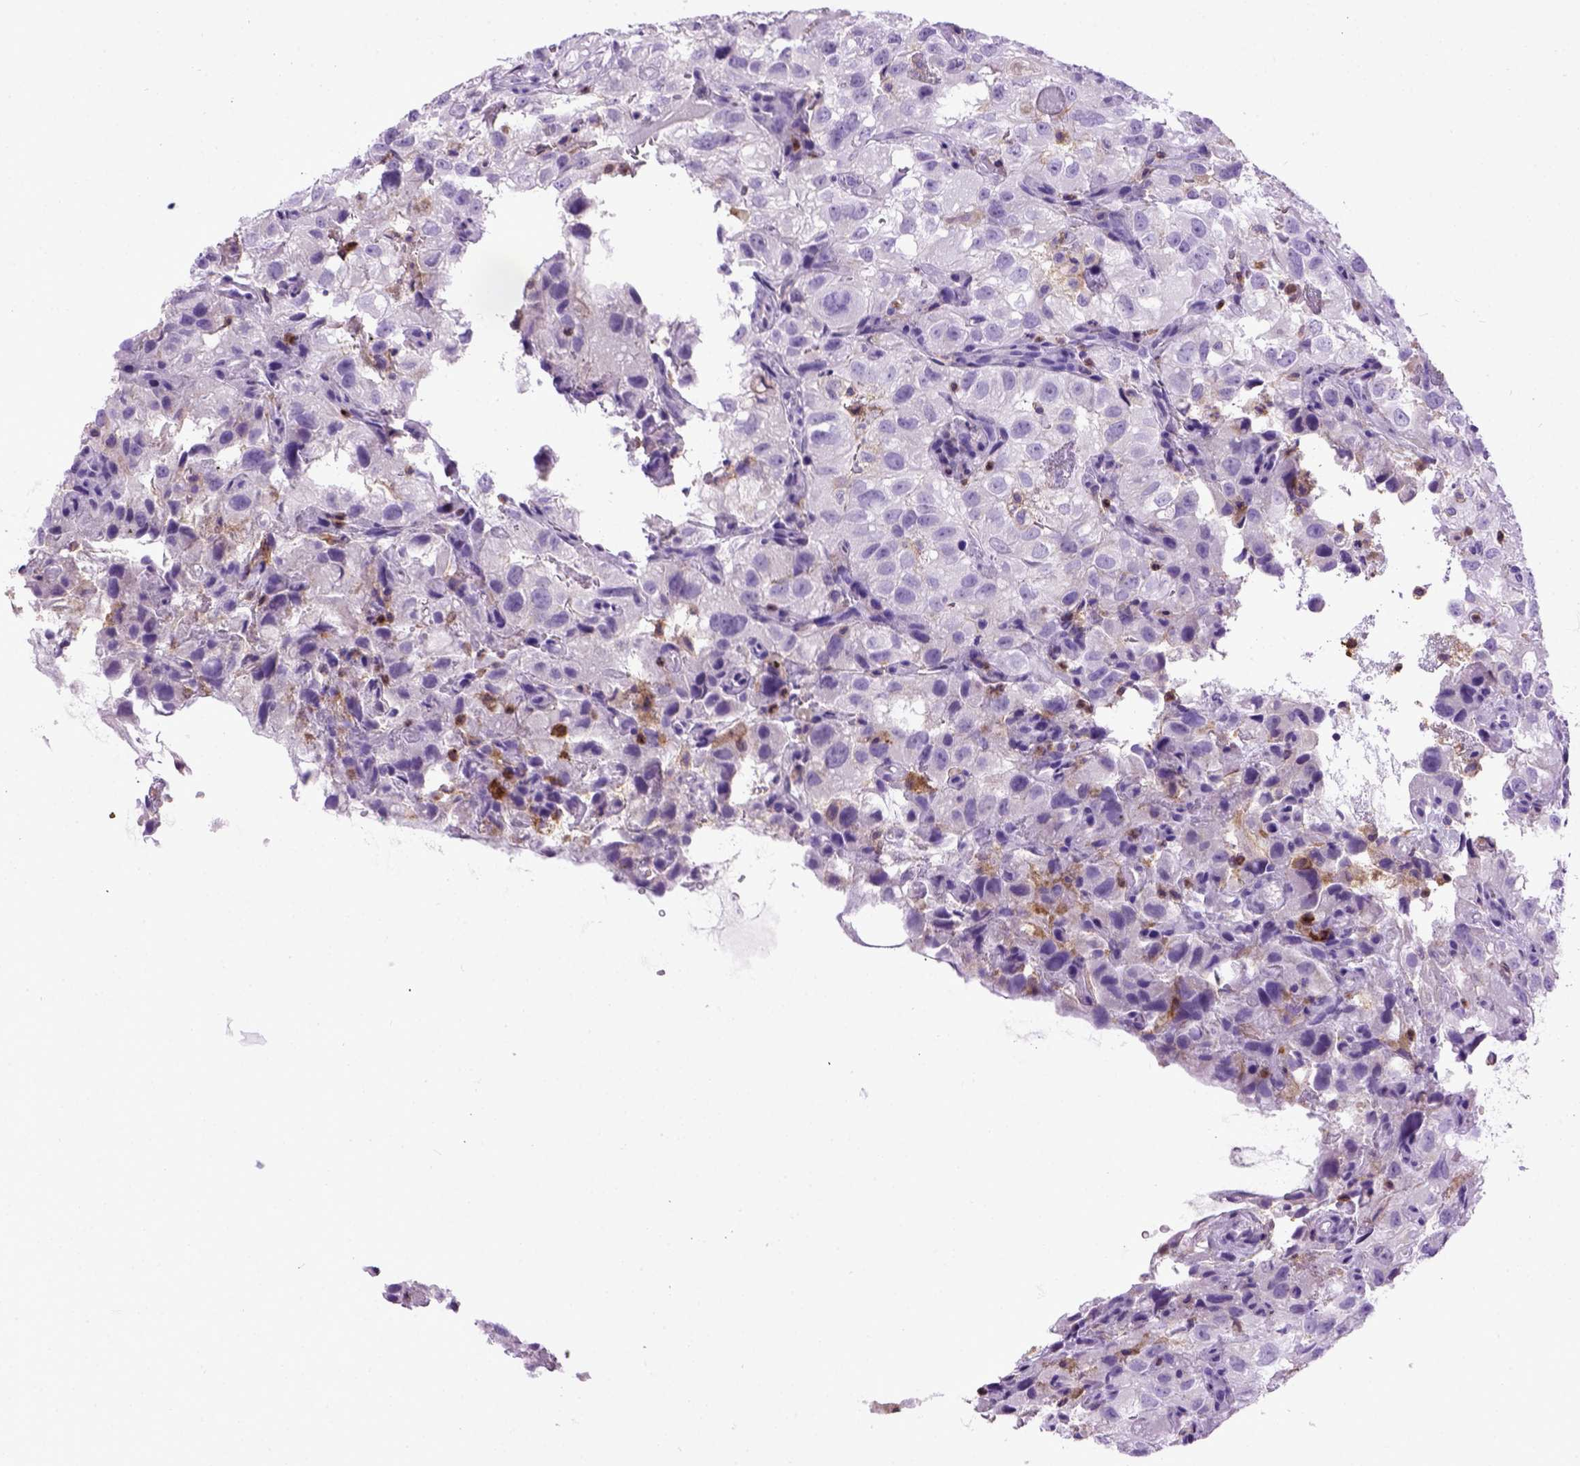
{"staining": {"intensity": "negative", "quantity": "none", "location": "none"}, "tissue": "renal cancer", "cell_type": "Tumor cells", "image_type": "cancer", "snomed": [{"axis": "morphology", "description": "Adenocarcinoma, NOS"}, {"axis": "topography", "description": "Kidney"}], "caption": "This is an IHC photomicrograph of adenocarcinoma (renal). There is no staining in tumor cells.", "gene": "ITGAX", "patient": {"sex": "male", "age": 64}}